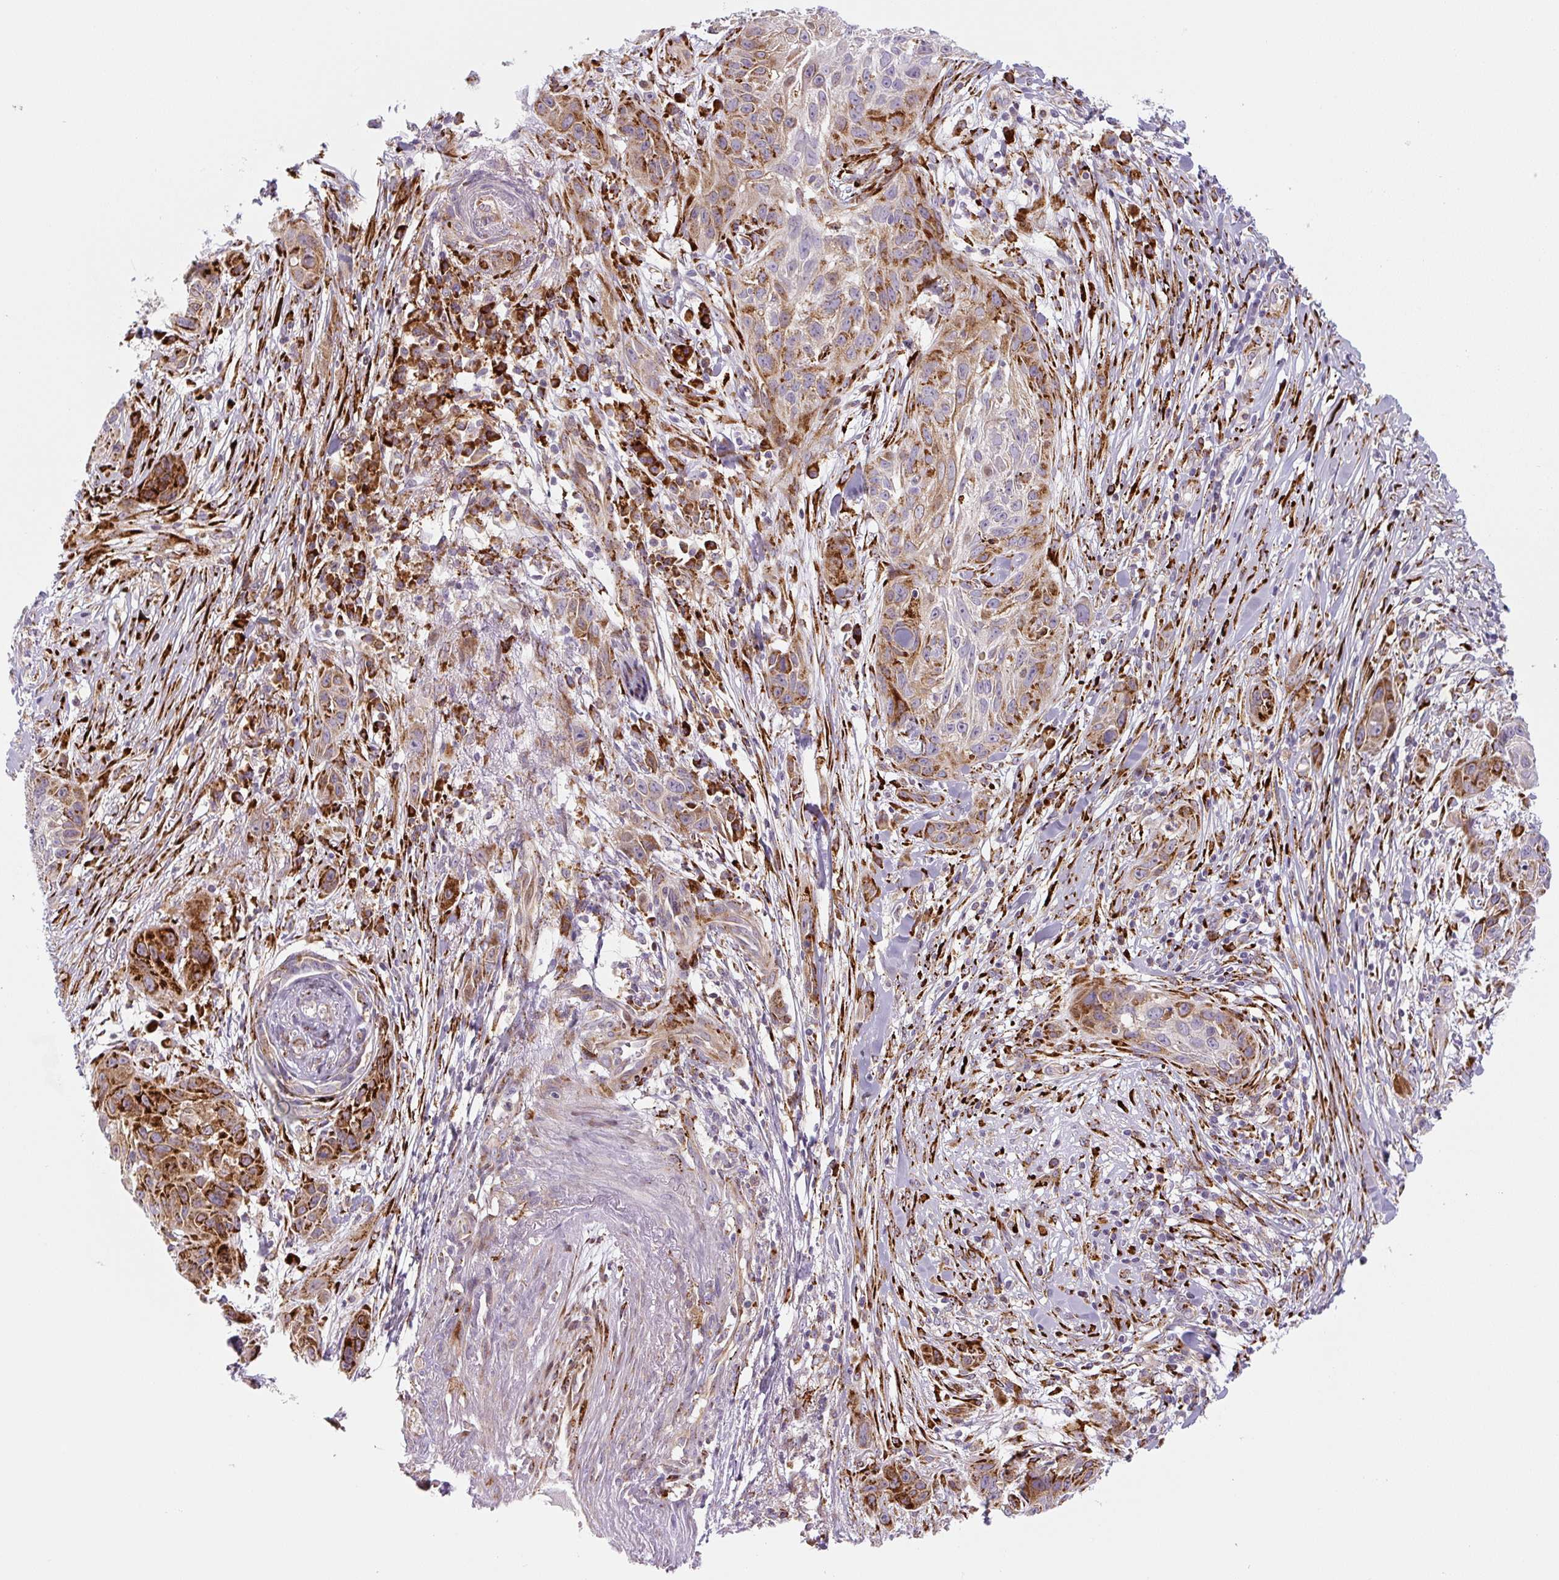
{"staining": {"intensity": "moderate", "quantity": ">75%", "location": "cytoplasmic/membranous"}, "tissue": "skin cancer", "cell_type": "Tumor cells", "image_type": "cancer", "snomed": [{"axis": "morphology", "description": "Squamous cell carcinoma, NOS"}, {"axis": "topography", "description": "Skin"}, {"axis": "topography", "description": "Vulva"}], "caption": "Protein expression analysis of human skin cancer (squamous cell carcinoma) reveals moderate cytoplasmic/membranous positivity in approximately >75% of tumor cells. Using DAB (brown) and hematoxylin (blue) stains, captured at high magnification using brightfield microscopy.", "gene": "DISP3", "patient": {"sex": "female", "age": 83}}